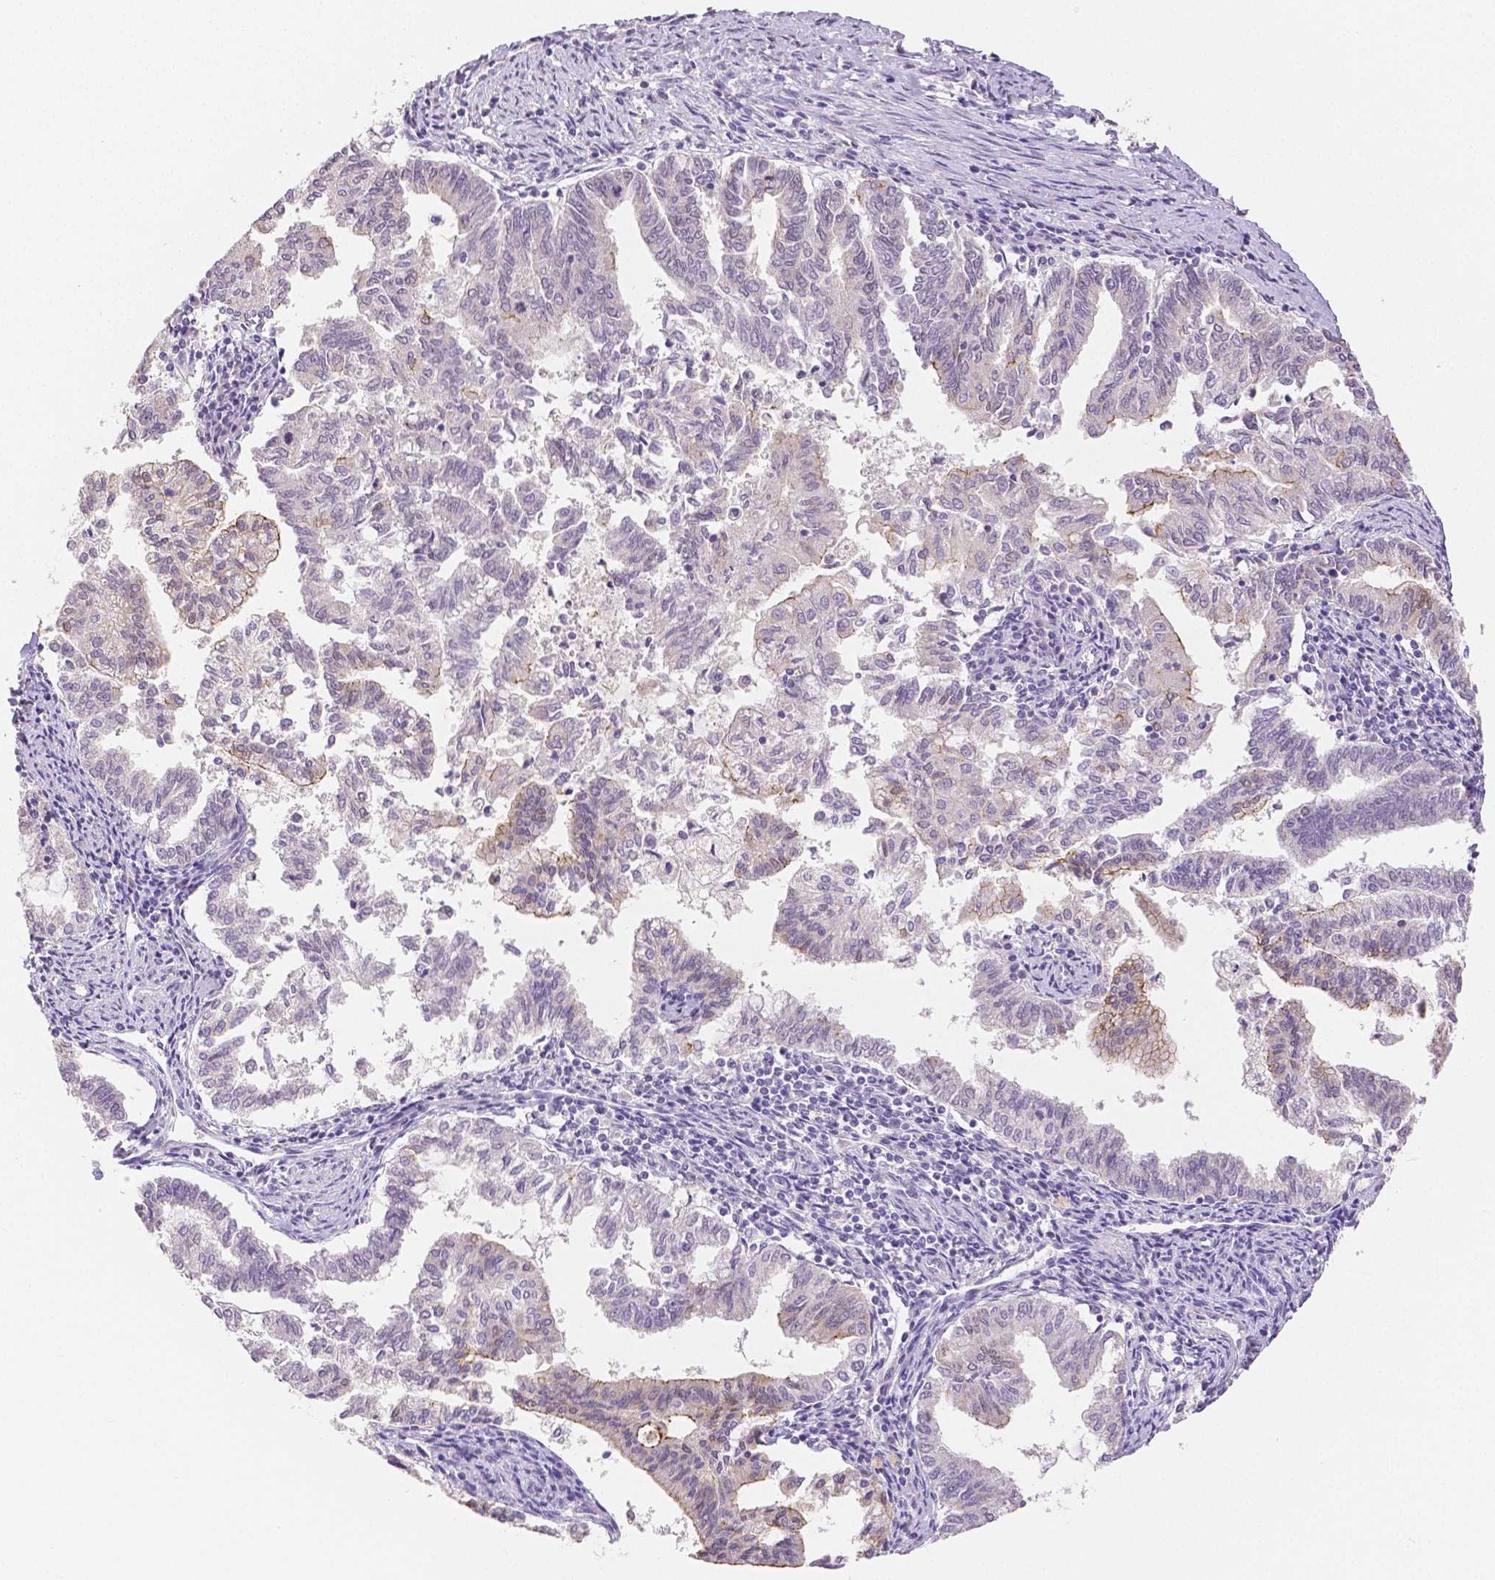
{"staining": {"intensity": "negative", "quantity": "none", "location": "none"}, "tissue": "endometrial cancer", "cell_type": "Tumor cells", "image_type": "cancer", "snomed": [{"axis": "morphology", "description": "Adenocarcinoma, NOS"}, {"axis": "topography", "description": "Endometrium"}], "caption": "Immunohistochemistry histopathology image of neoplastic tissue: human endometrial cancer stained with DAB (3,3'-diaminobenzidine) shows no significant protein positivity in tumor cells.", "gene": "OCLN", "patient": {"sex": "female", "age": 79}}